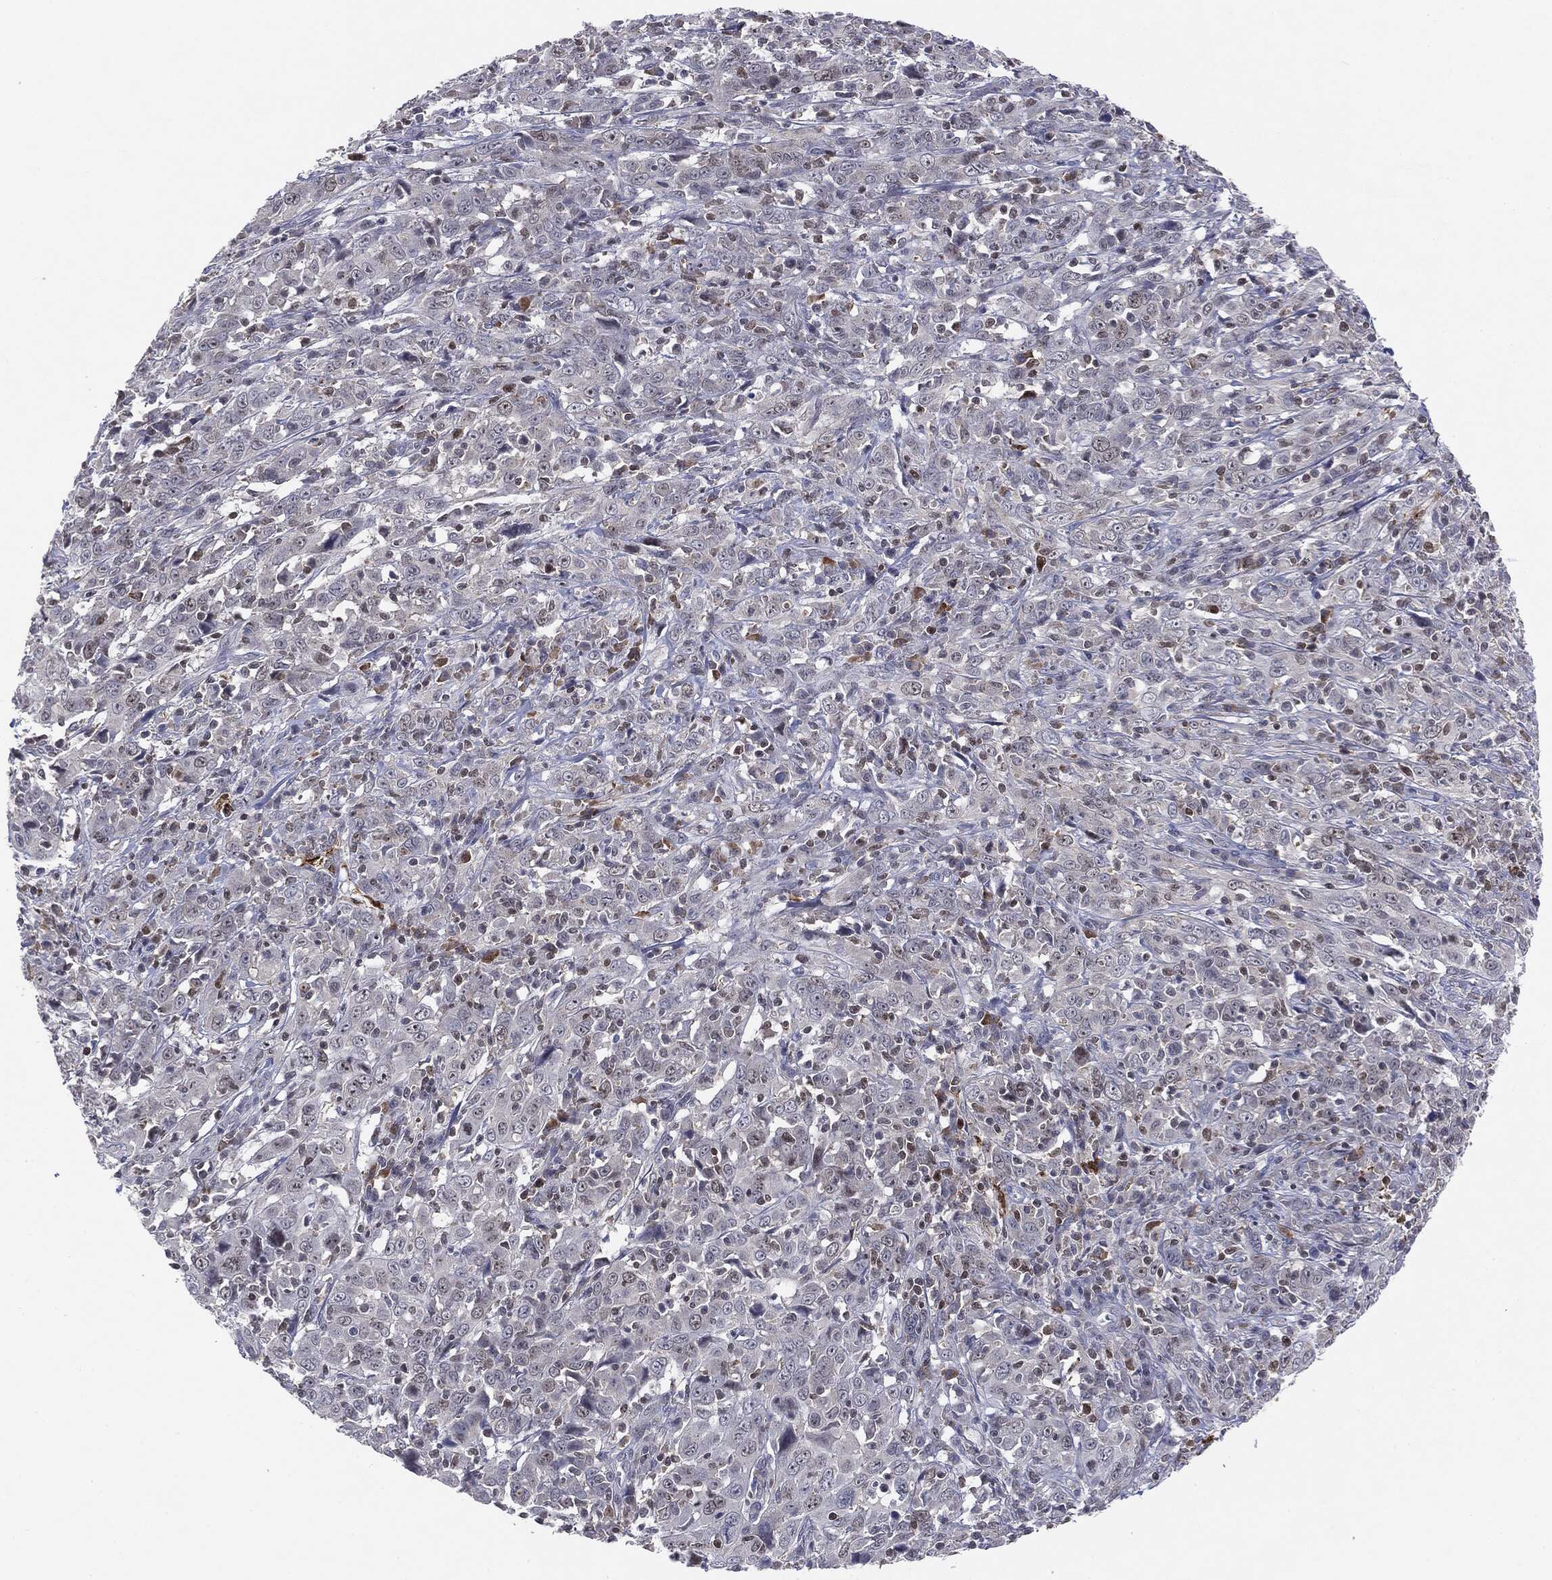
{"staining": {"intensity": "negative", "quantity": "none", "location": "none"}, "tissue": "cervical cancer", "cell_type": "Tumor cells", "image_type": "cancer", "snomed": [{"axis": "morphology", "description": "Squamous cell carcinoma, NOS"}, {"axis": "topography", "description": "Cervix"}], "caption": "Cervical cancer stained for a protein using immunohistochemistry (IHC) reveals no positivity tumor cells.", "gene": "KIF2C", "patient": {"sex": "female", "age": 46}}